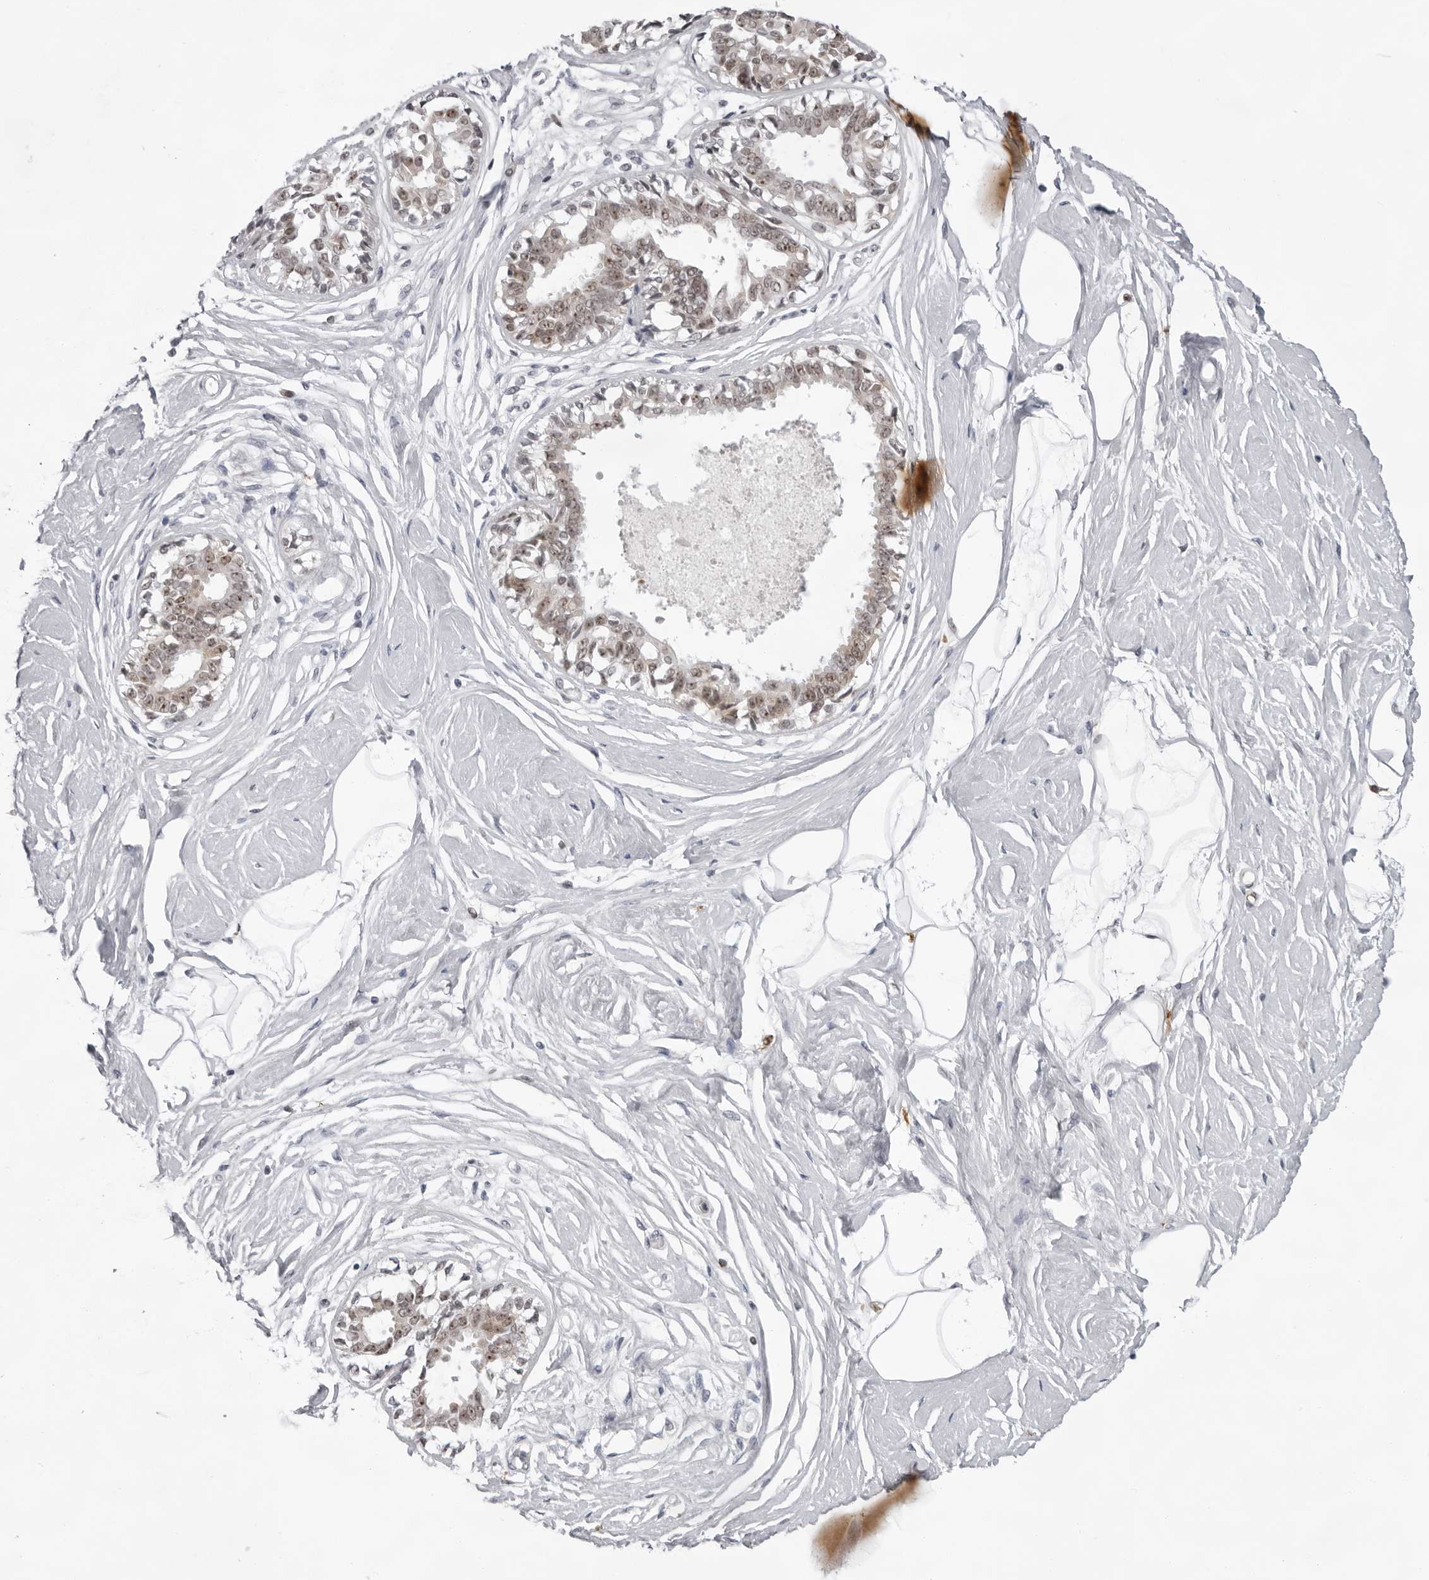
{"staining": {"intensity": "negative", "quantity": "none", "location": "none"}, "tissue": "breast", "cell_type": "Adipocytes", "image_type": "normal", "snomed": [{"axis": "morphology", "description": "Normal tissue, NOS"}, {"axis": "topography", "description": "Breast"}], "caption": "There is no significant positivity in adipocytes of breast. Brightfield microscopy of IHC stained with DAB (brown) and hematoxylin (blue), captured at high magnification.", "gene": "EXOSC10", "patient": {"sex": "female", "age": 45}}